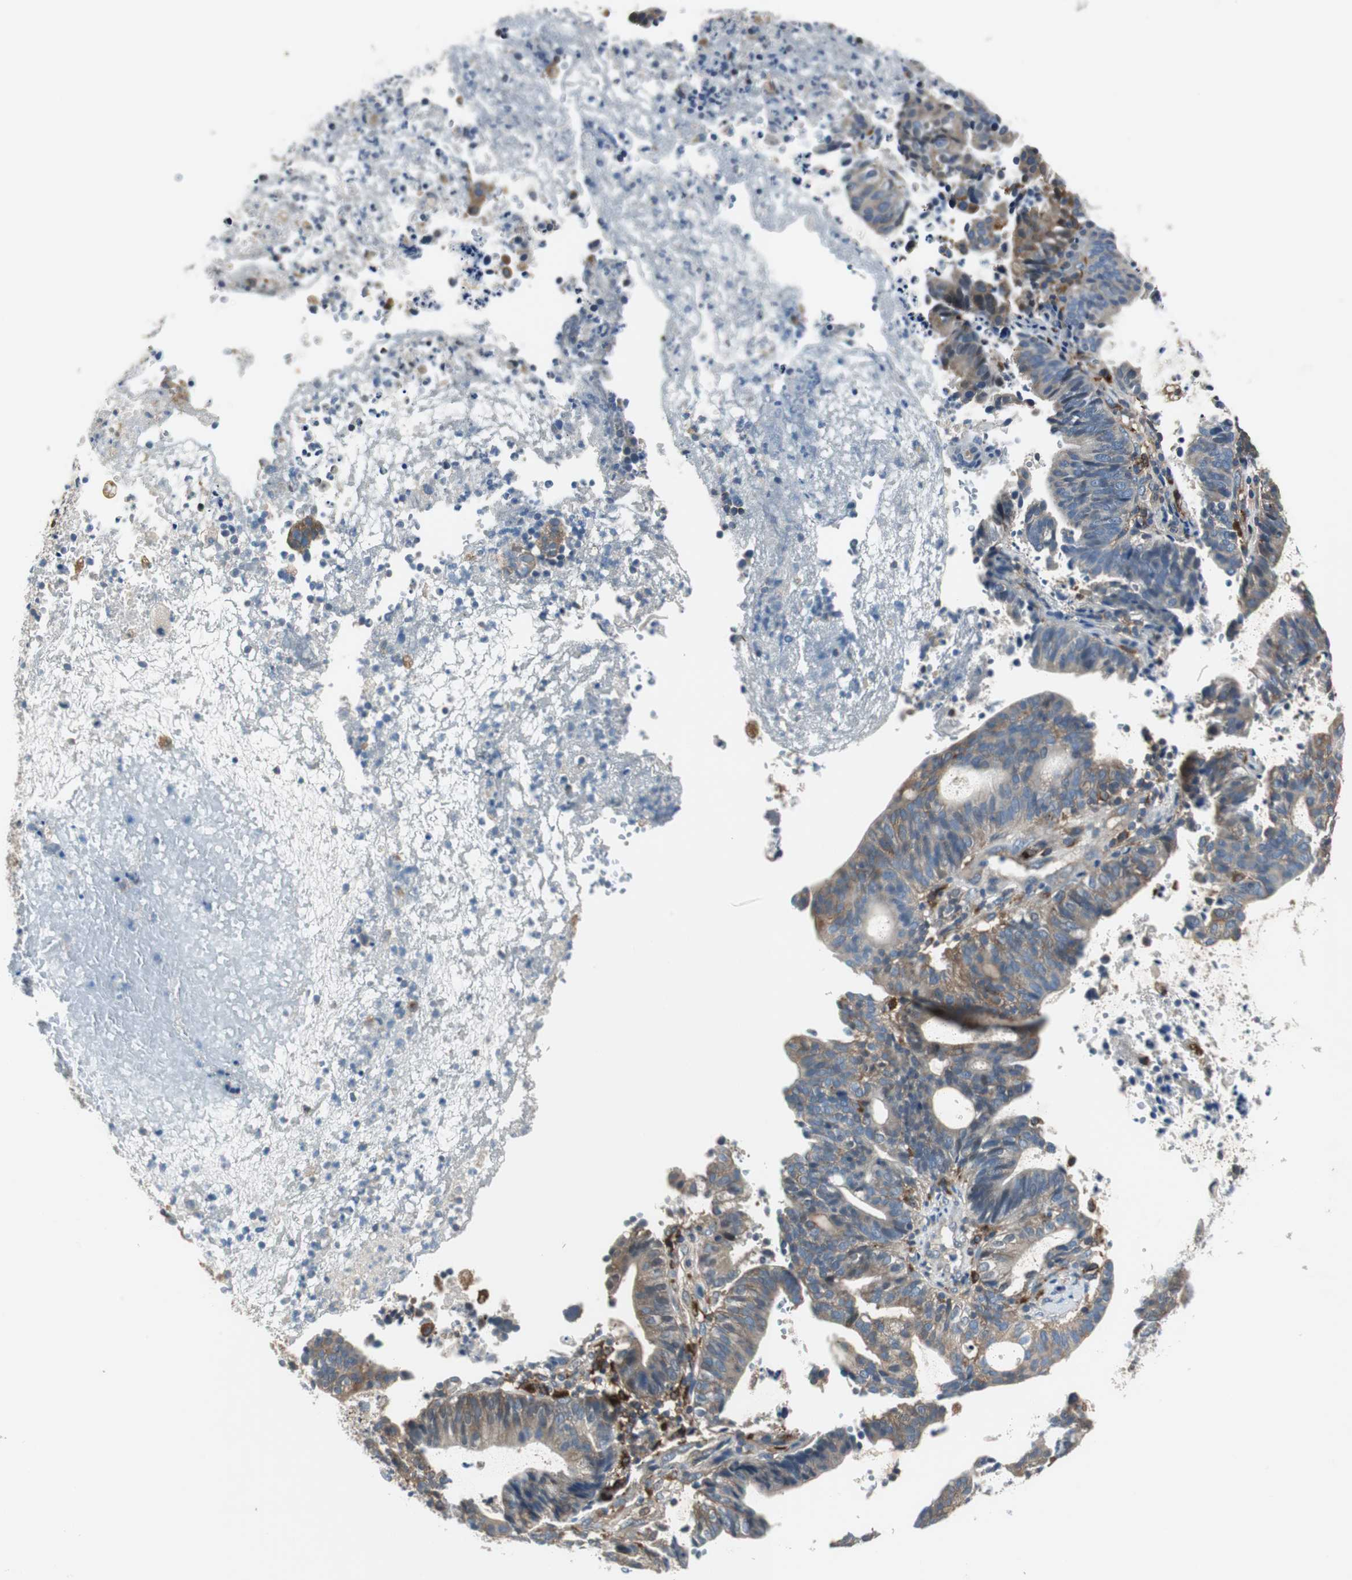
{"staining": {"intensity": "moderate", "quantity": "25%-75%", "location": "cytoplasmic/membranous"}, "tissue": "endometrial cancer", "cell_type": "Tumor cells", "image_type": "cancer", "snomed": [{"axis": "morphology", "description": "Adenocarcinoma, NOS"}, {"axis": "topography", "description": "Uterus"}], "caption": "Immunohistochemistry (IHC) image of human endometrial cancer (adenocarcinoma) stained for a protein (brown), which reveals medium levels of moderate cytoplasmic/membranous positivity in approximately 25%-75% of tumor cells.", "gene": "NCK1", "patient": {"sex": "female", "age": 83}}